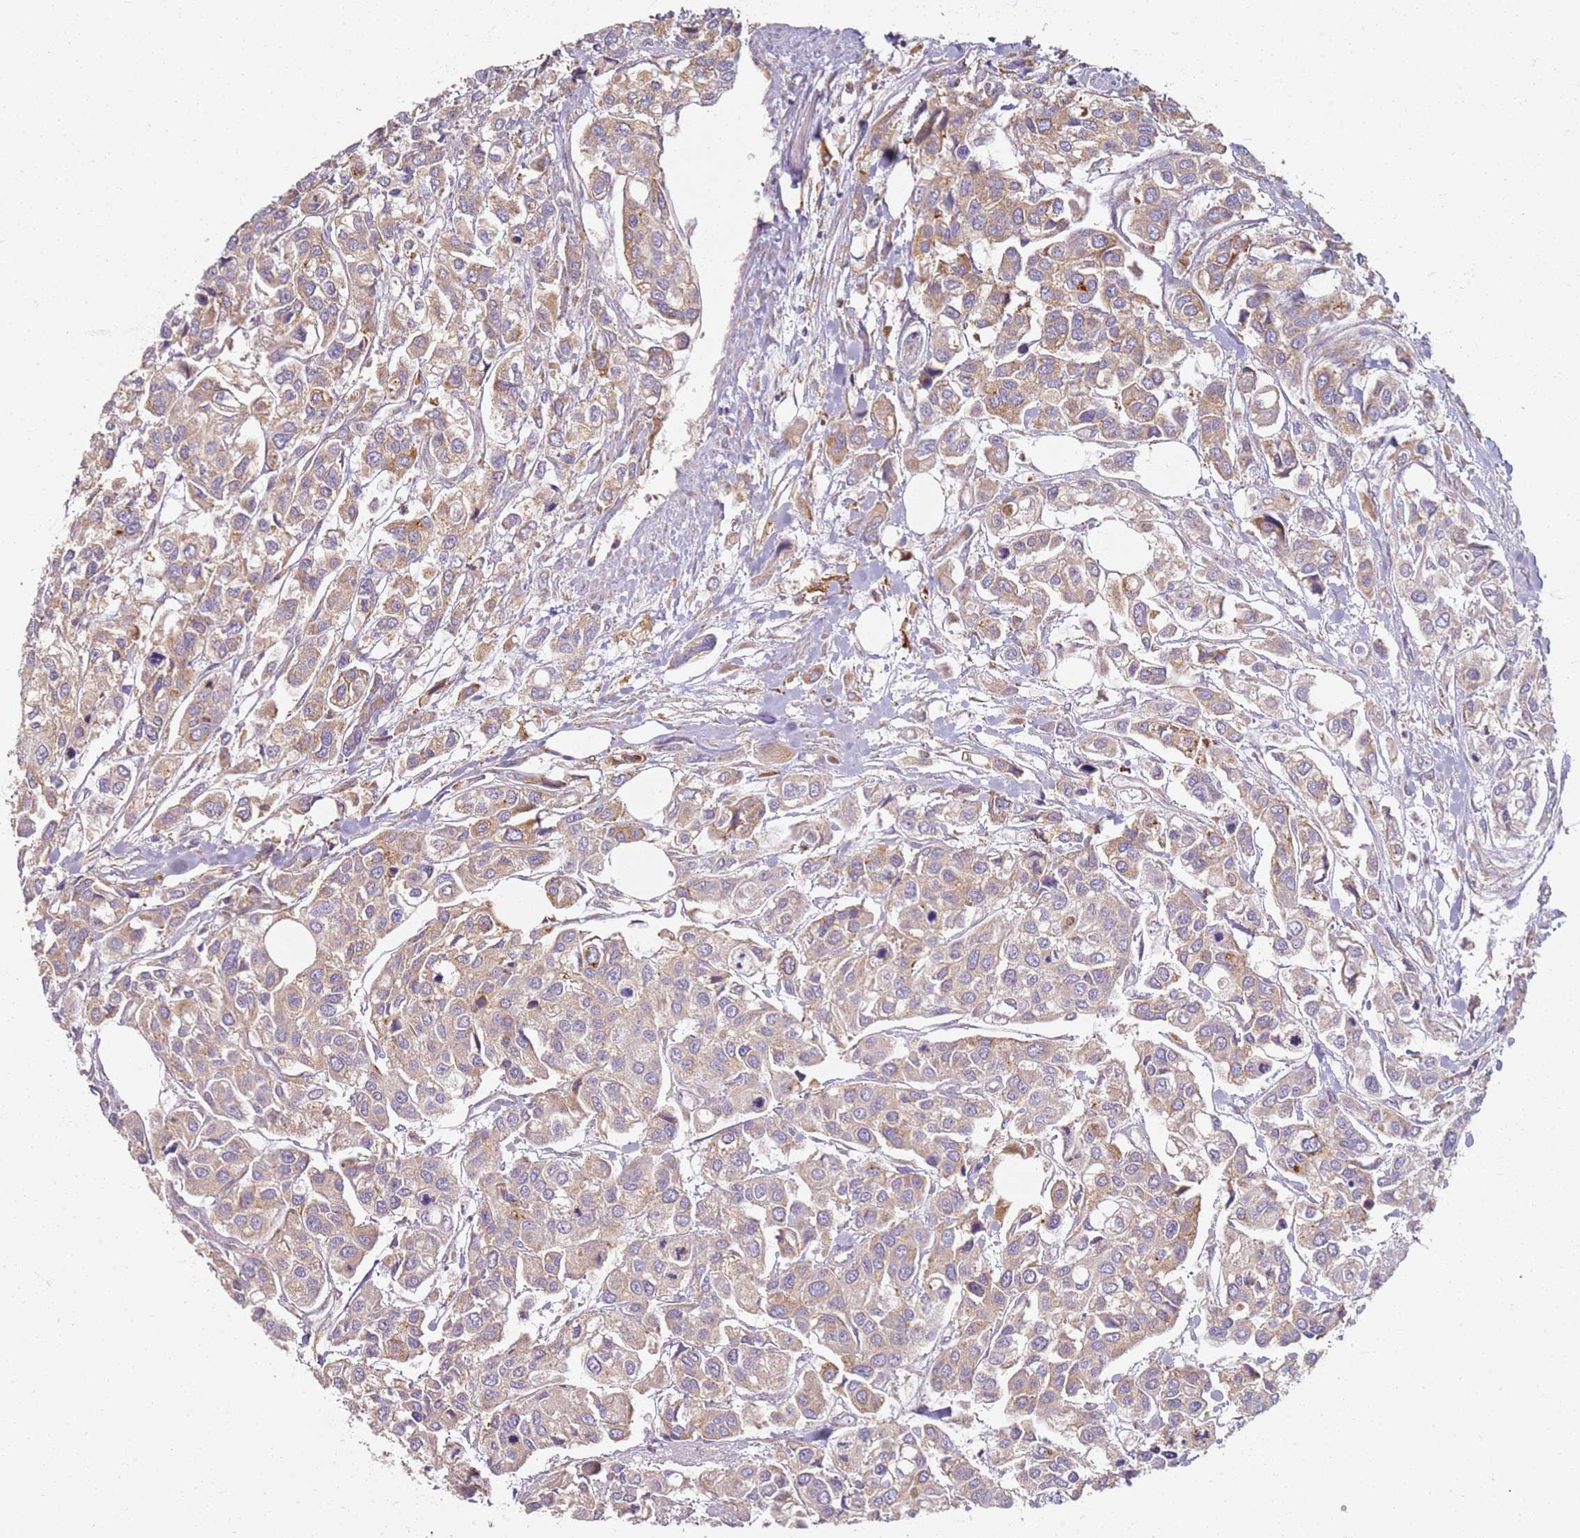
{"staining": {"intensity": "moderate", "quantity": ">75%", "location": "cytoplasmic/membranous"}, "tissue": "urothelial cancer", "cell_type": "Tumor cells", "image_type": "cancer", "snomed": [{"axis": "morphology", "description": "Urothelial carcinoma, High grade"}, {"axis": "topography", "description": "Urinary bladder"}], "caption": "The photomicrograph demonstrates a brown stain indicating the presence of a protein in the cytoplasmic/membranous of tumor cells in urothelial cancer. The protein of interest is shown in brown color, while the nuclei are stained blue.", "gene": "PROKR2", "patient": {"sex": "male", "age": 67}}